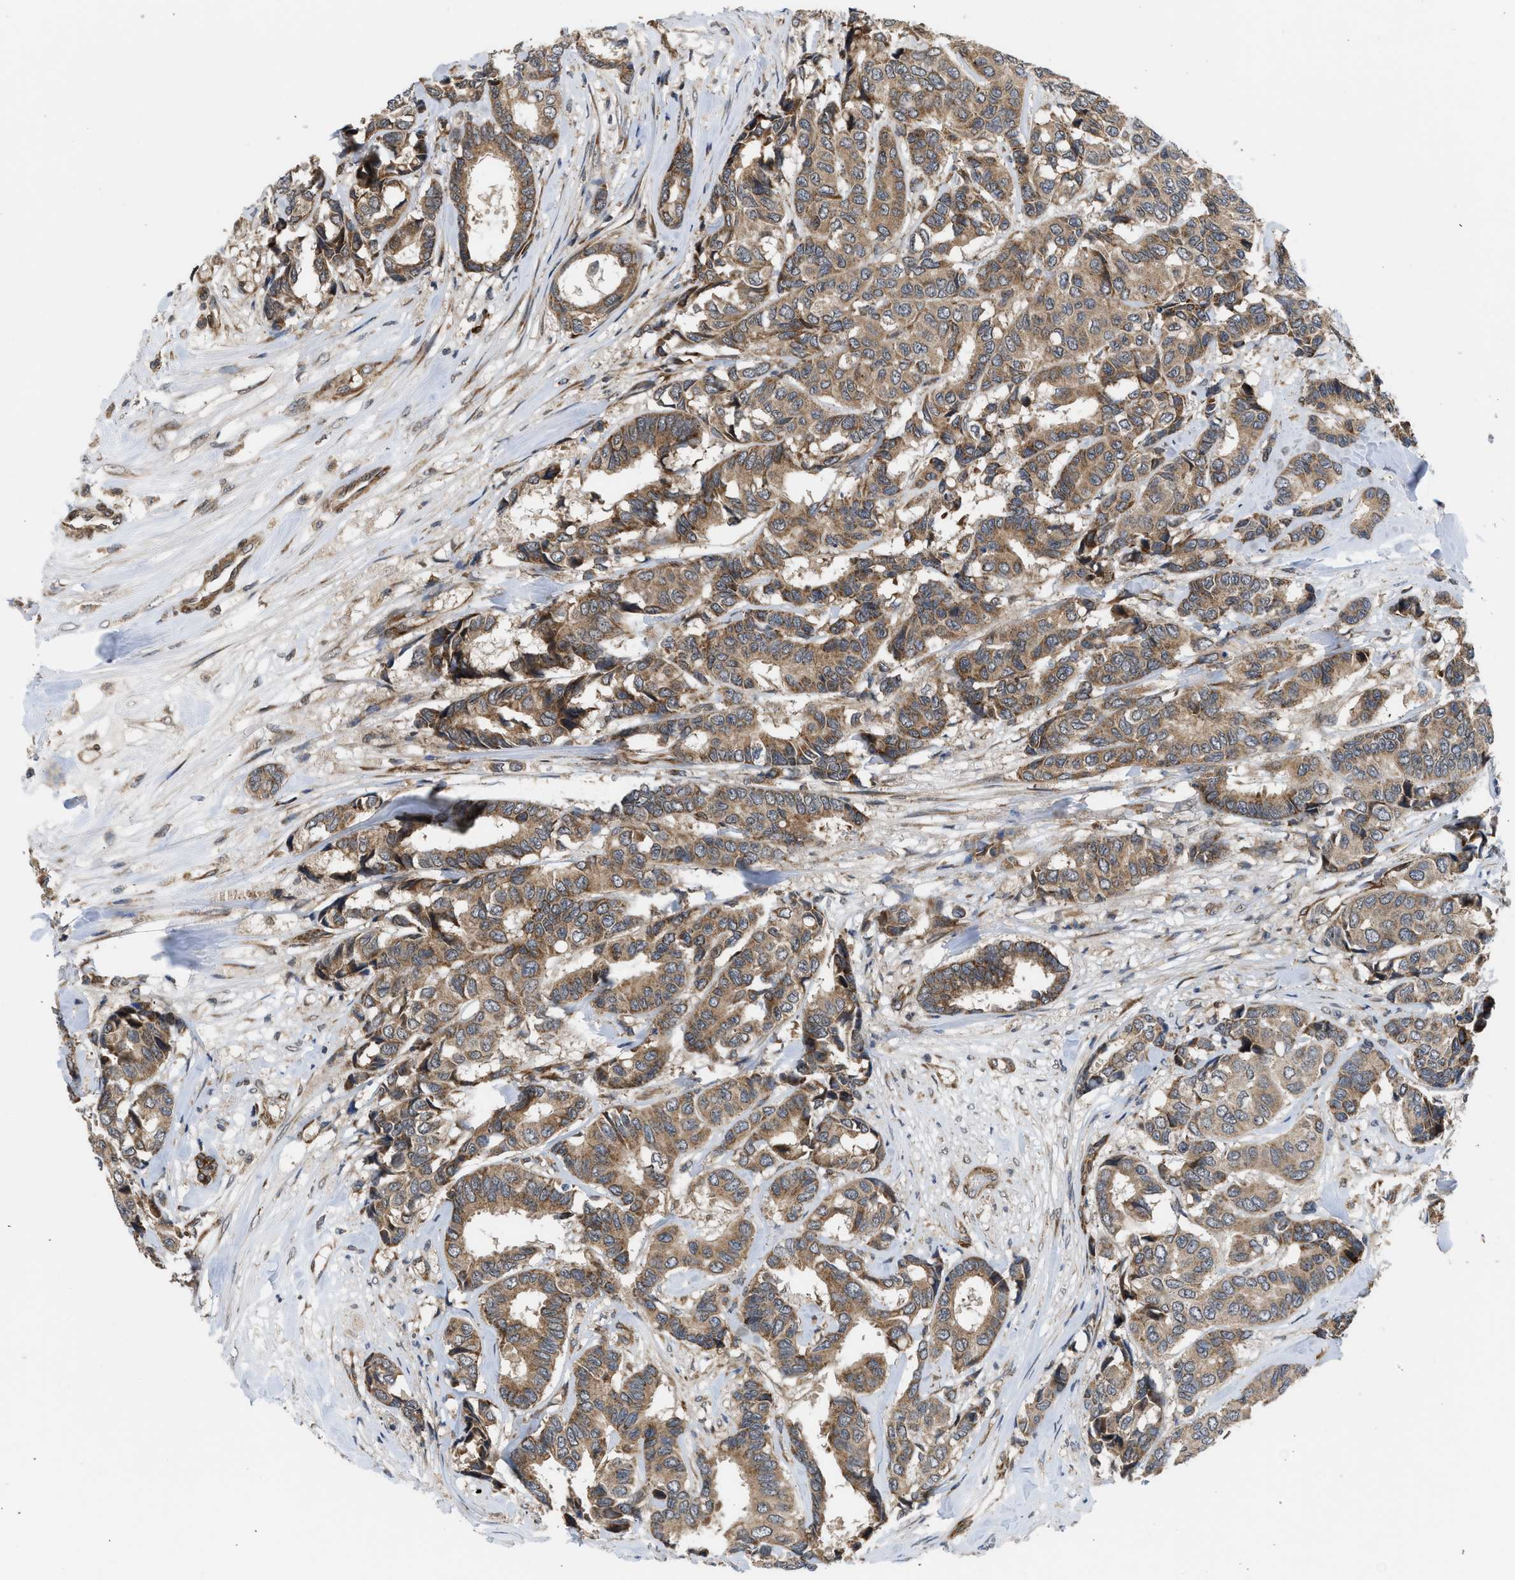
{"staining": {"intensity": "moderate", "quantity": ">75%", "location": "cytoplasmic/membranous"}, "tissue": "breast cancer", "cell_type": "Tumor cells", "image_type": "cancer", "snomed": [{"axis": "morphology", "description": "Duct carcinoma"}, {"axis": "topography", "description": "Breast"}], "caption": "The image reveals immunohistochemical staining of breast invasive ductal carcinoma. There is moderate cytoplasmic/membranous staining is appreciated in about >75% of tumor cells. (Stains: DAB (3,3'-diaminobenzidine) in brown, nuclei in blue, Microscopy: brightfield microscopy at high magnification).", "gene": "POLG2", "patient": {"sex": "female", "age": 87}}